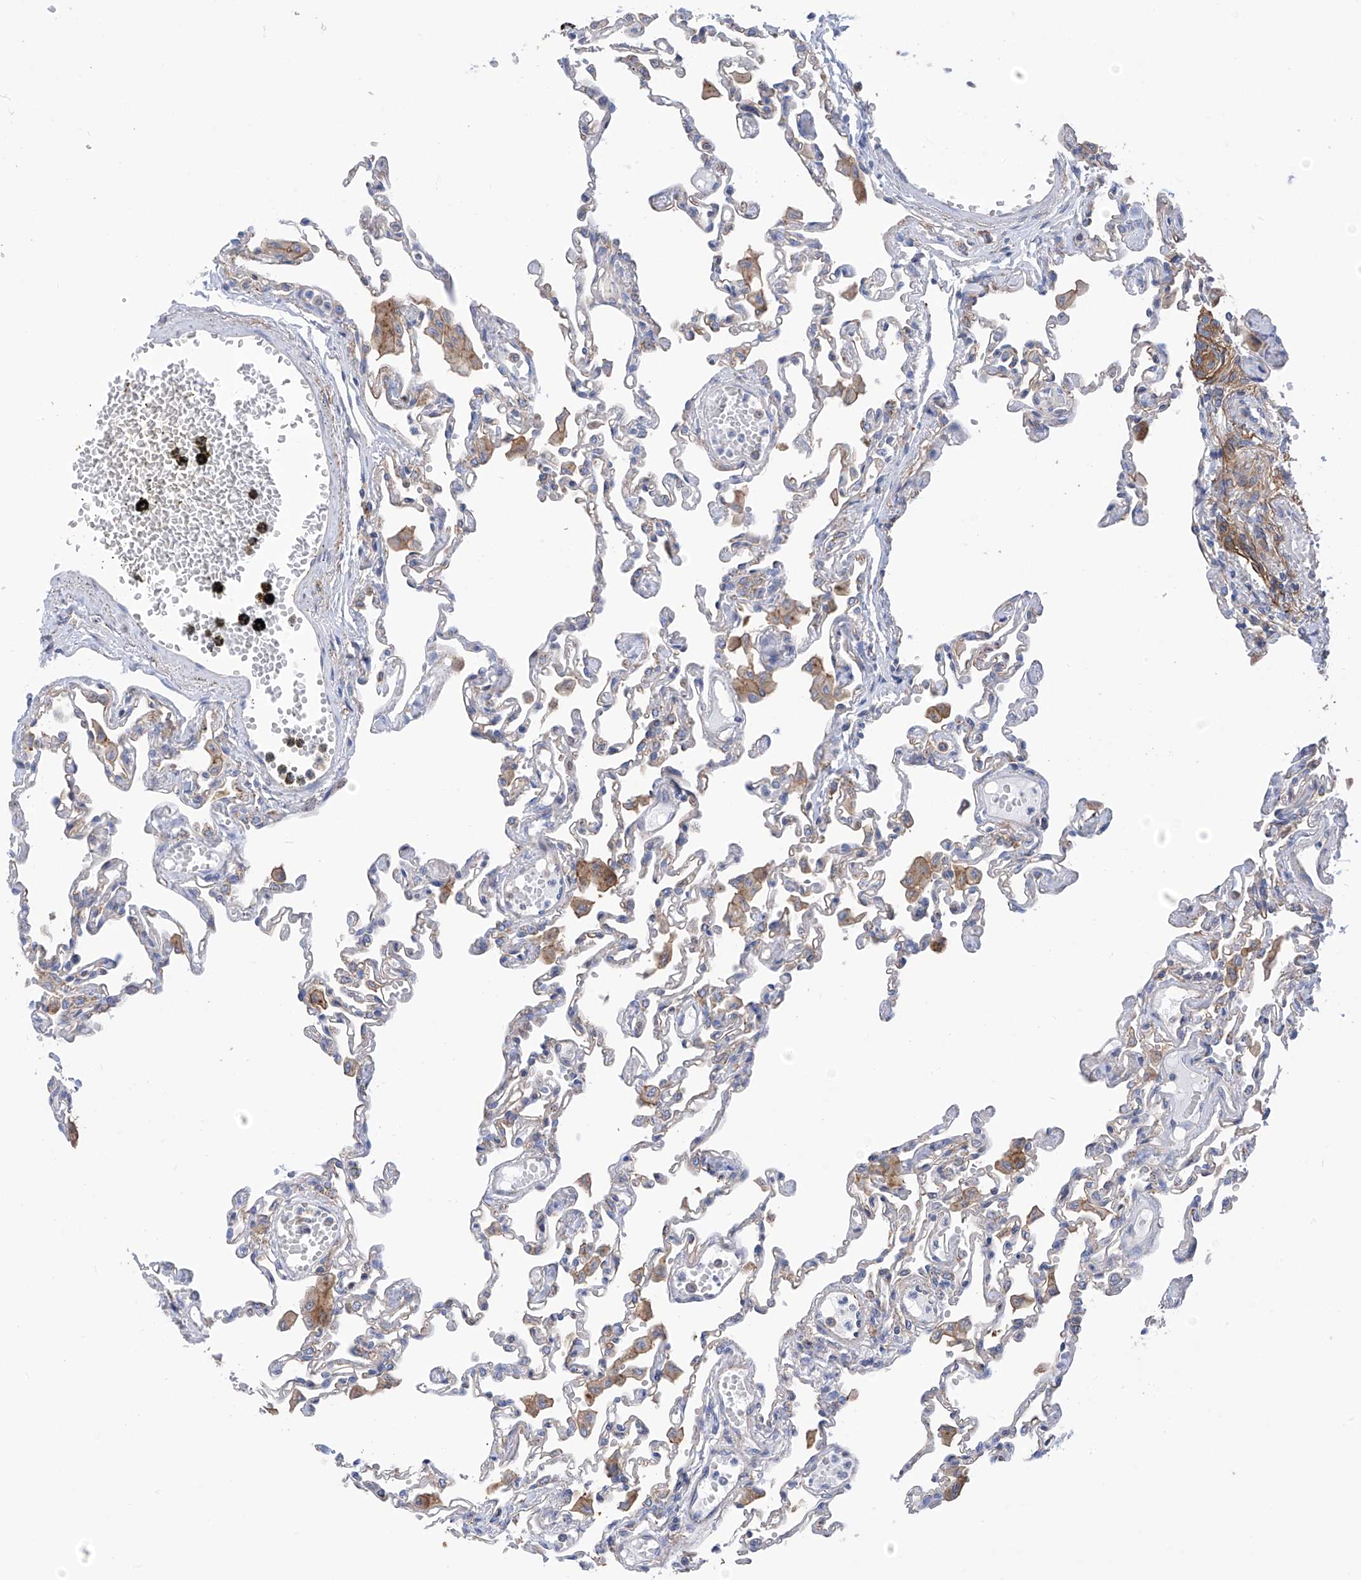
{"staining": {"intensity": "negative", "quantity": "none", "location": "none"}, "tissue": "lung", "cell_type": "Alveolar cells", "image_type": "normal", "snomed": [{"axis": "morphology", "description": "Normal tissue, NOS"}, {"axis": "topography", "description": "Bronchus"}, {"axis": "topography", "description": "Lung"}], "caption": "The image exhibits no staining of alveolar cells in normal lung. The staining was performed using DAB (3,3'-diaminobenzidine) to visualize the protein expression in brown, while the nuclei were stained in blue with hematoxylin (Magnification: 20x).", "gene": "P2RX7", "patient": {"sex": "female", "age": 49}}